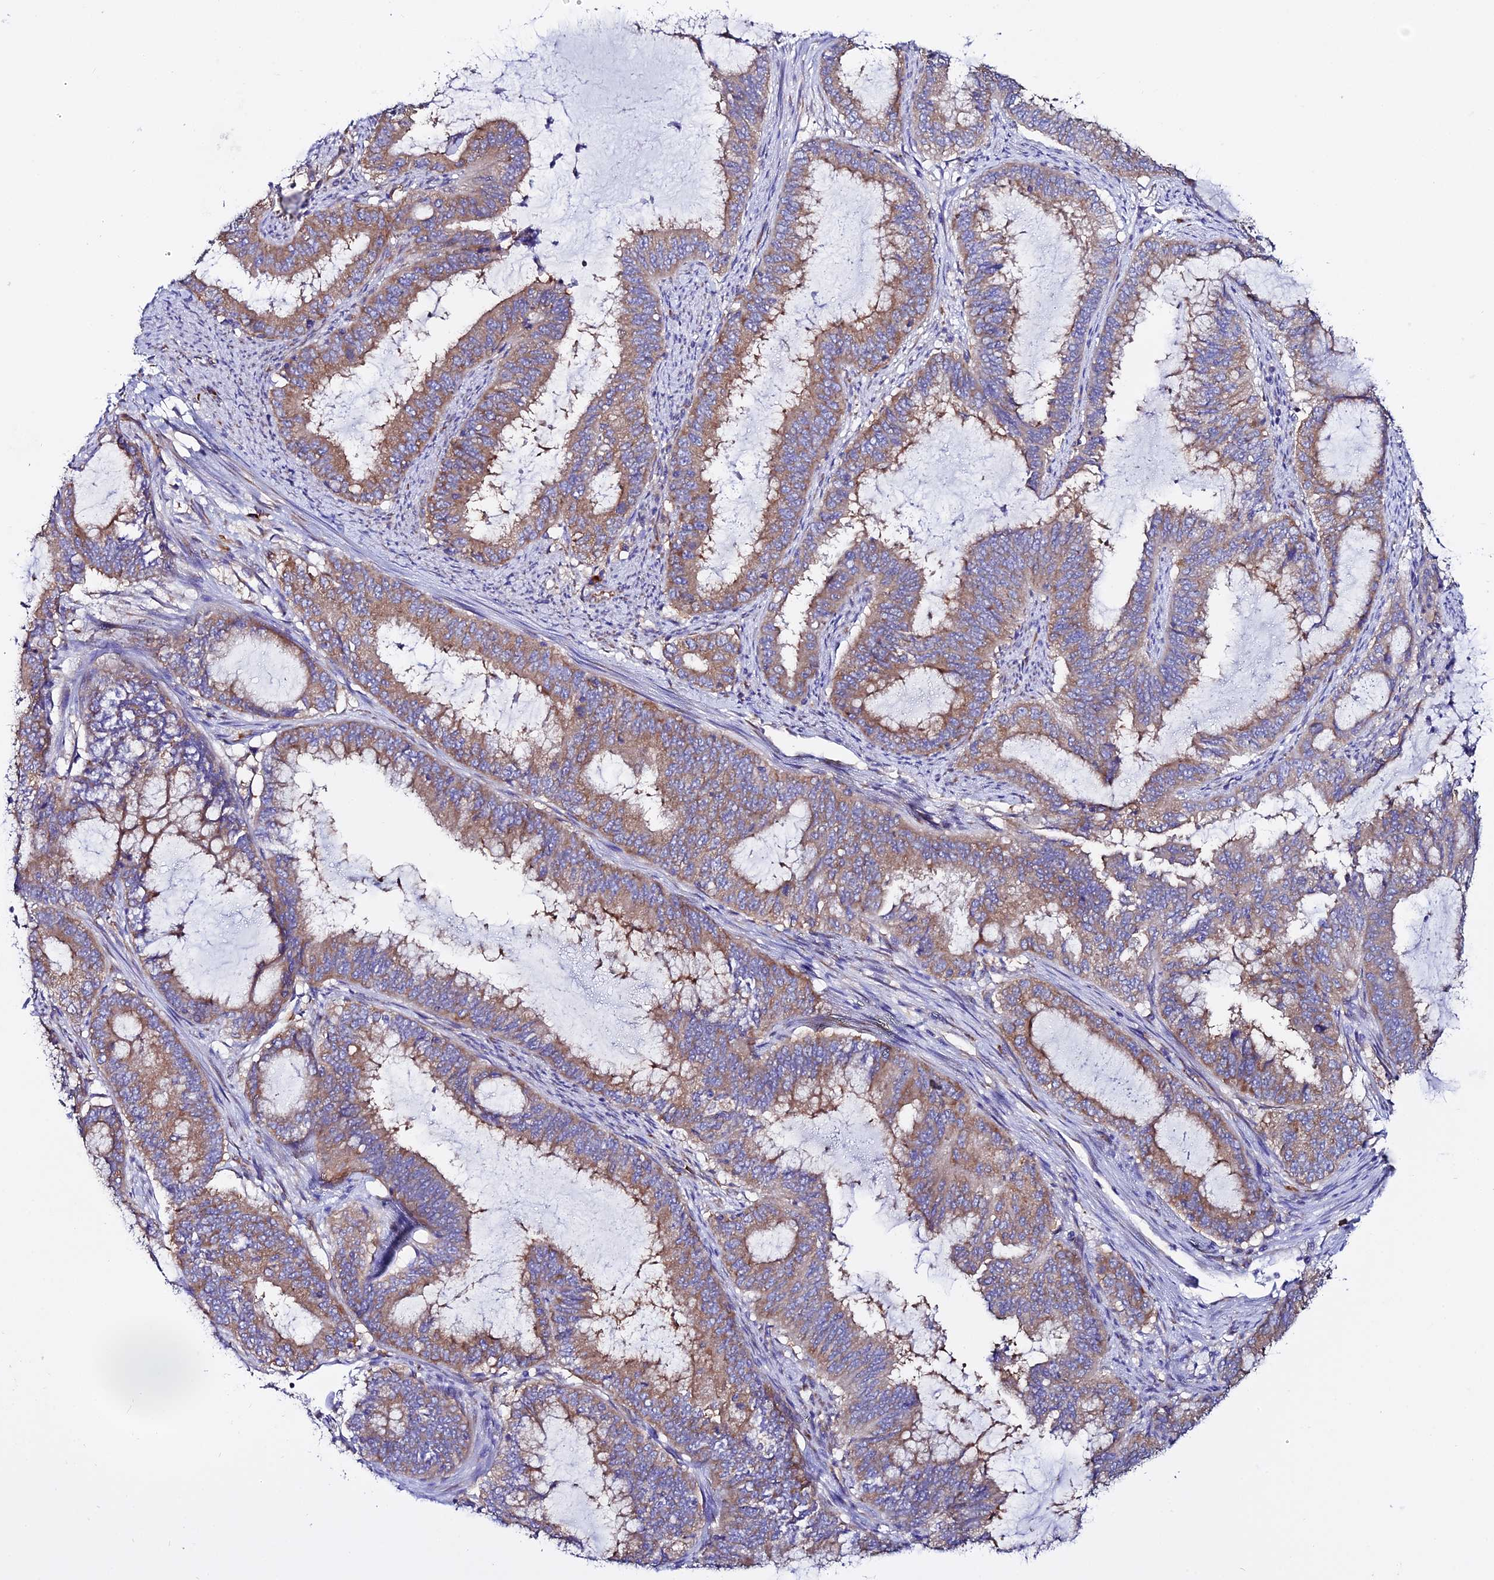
{"staining": {"intensity": "moderate", "quantity": ">75%", "location": "cytoplasmic/membranous"}, "tissue": "endometrial cancer", "cell_type": "Tumor cells", "image_type": "cancer", "snomed": [{"axis": "morphology", "description": "Adenocarcinoma, NOS"}, {"axis": "topography", "description": "Endometrium"}], "caption": "DAB immunohistochemical staining of endometrial cancer (adenocarcinoma) displays moderate cytoplasmic/membranous protein staining in approximately >75% of tumor cells.", "gene": "EEF1G", "patient": {"sex": "female", "age": 51}}